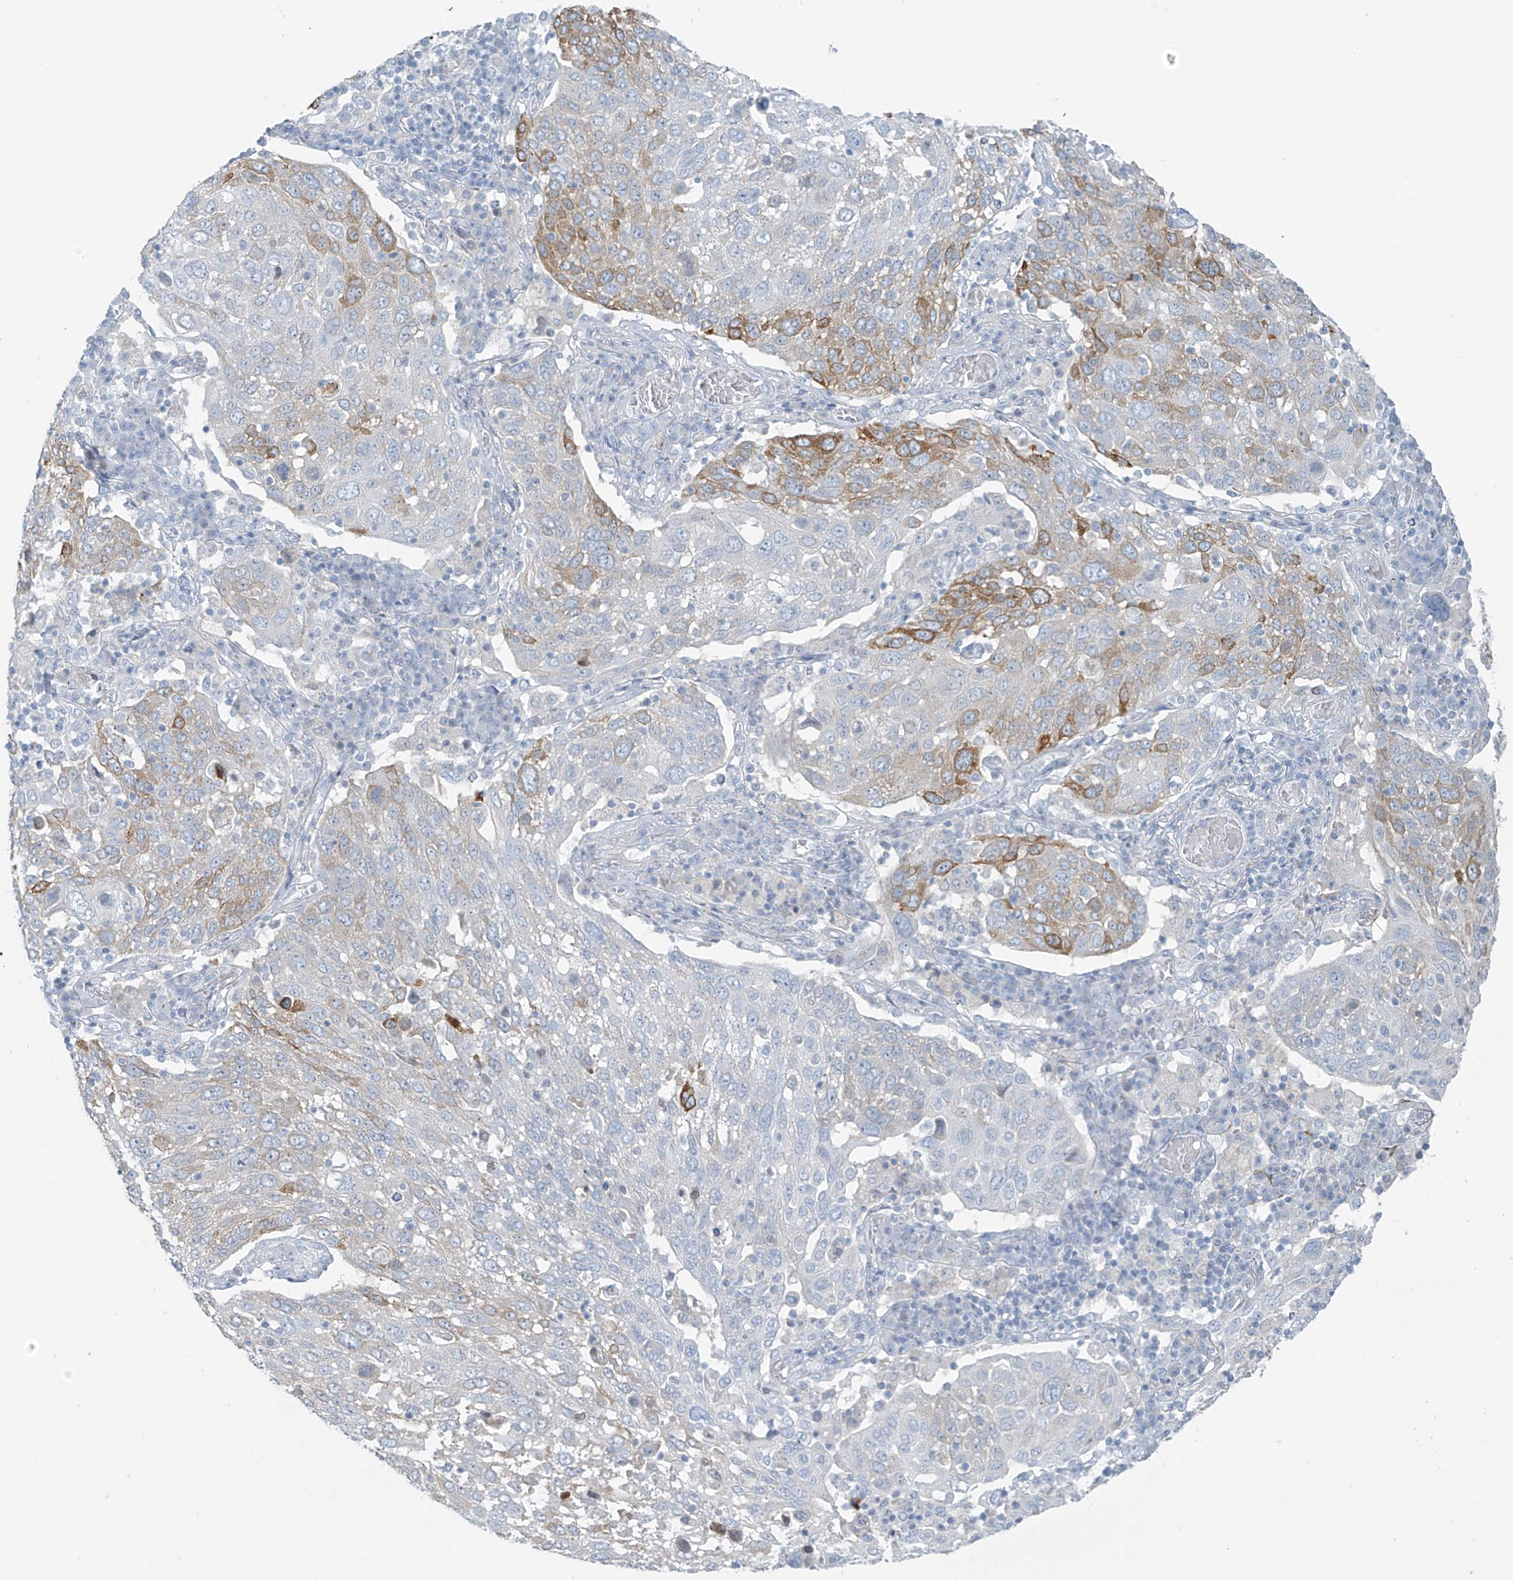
{"staining": {"intensity": "moderate", "quantity": "25%-75%", "location": "cytoplasmic/membranous"}, "tissue": "lung cancer", "cell_type": "Tumor cells", "image_type": "cancer", "snomed": [{"axis": "morphology", "description": "Squamous cell carcinoma, NOS"}, {"axis": "topography", "description": "Lung"}], "caption": "Lung squamous cell carcinoma stained with a protein marker exhibits moderate staining in tumor cells.", "gene": "SLC25A43", "patient": {"sex": "male", "age": 65}}